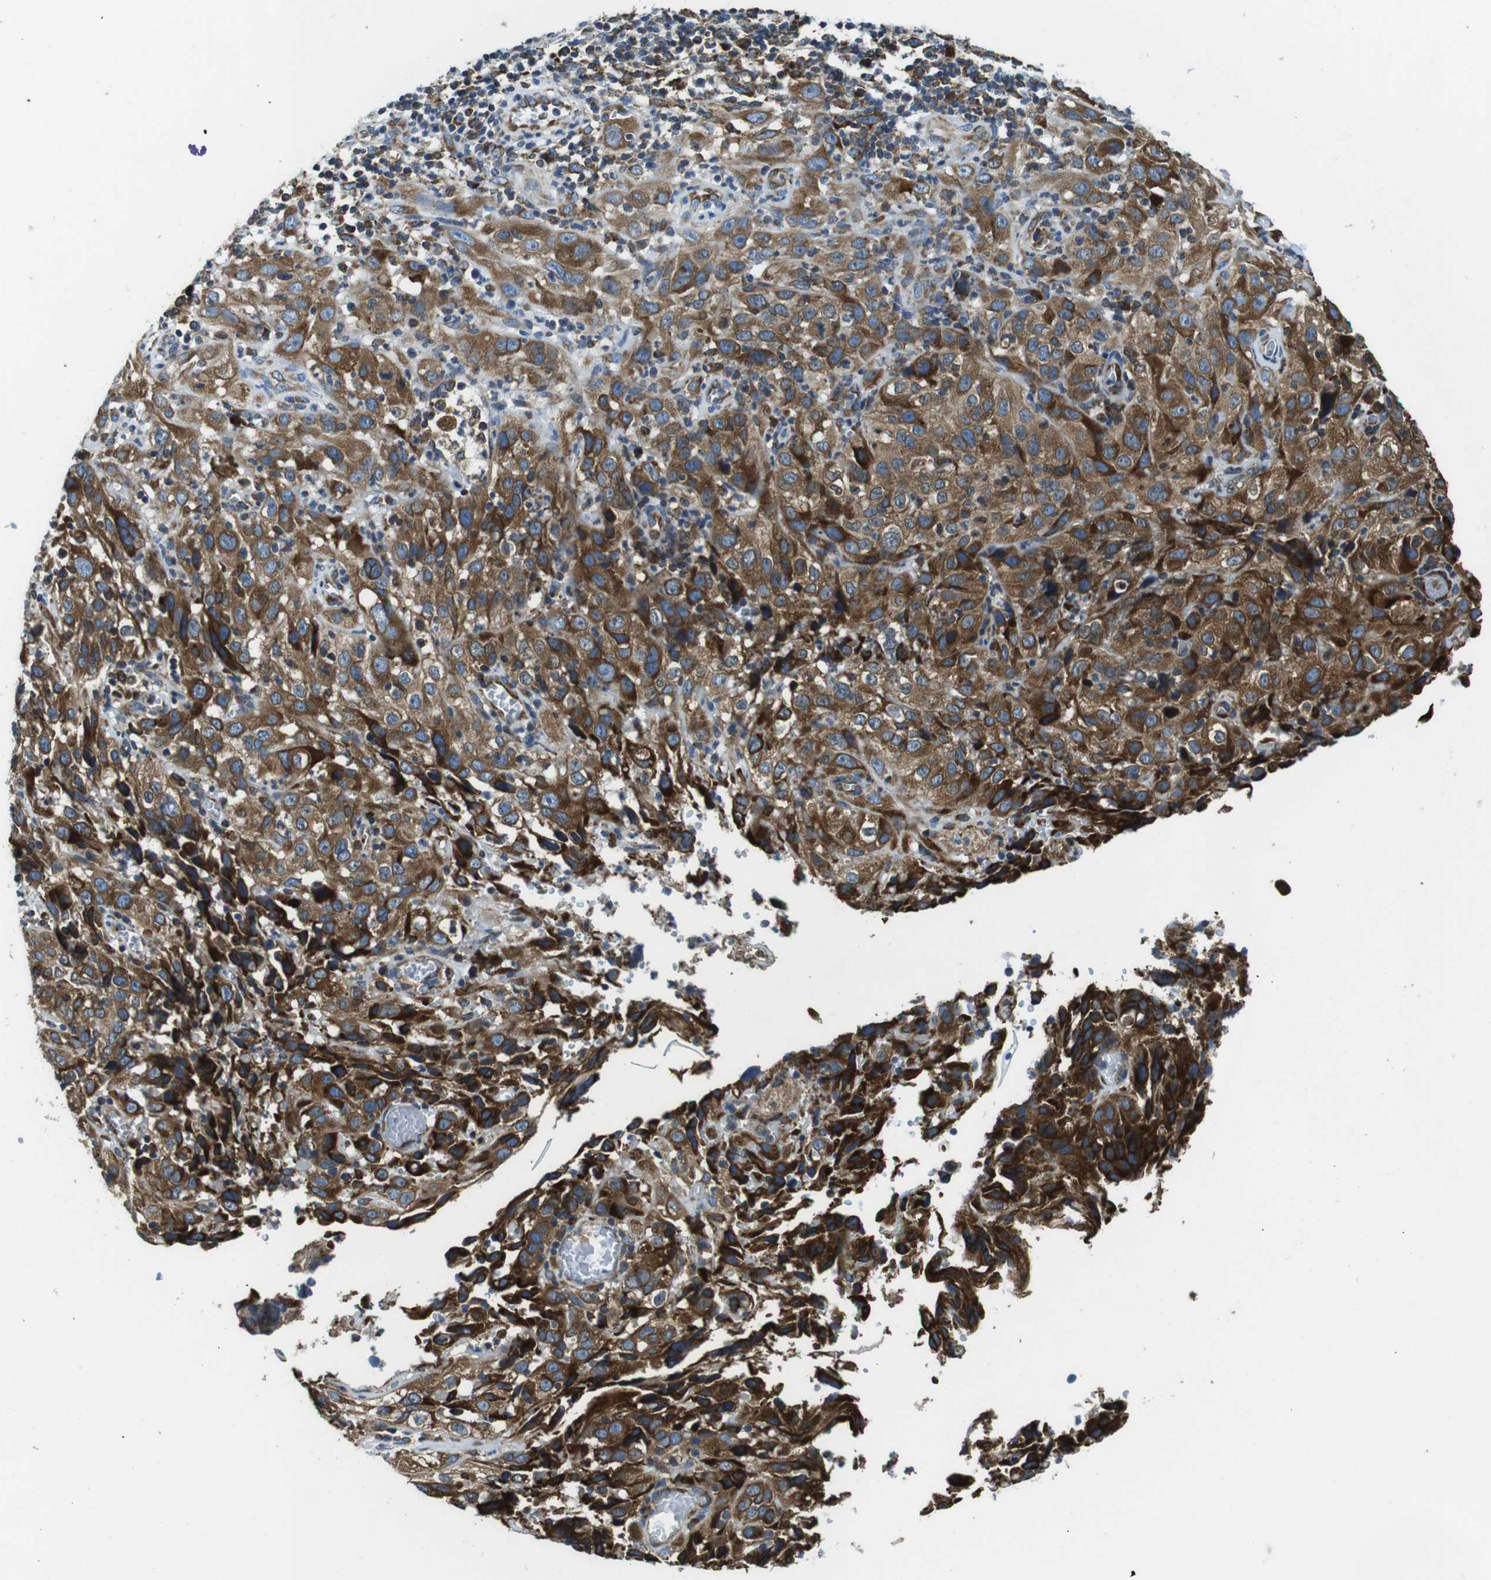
{"staining": {"intensity": "strong", "quantity": ">75%", "location": "cytoplasmic/membranous"}, "tissue": "cervical cancer", "cell_type": "Tumor cells", "image_type": "cancer", "snomed": [{"axis": "morphology", "description": "Squamous cell carcinoma, NOS"}, {"axis": "topography", "description": "Cervix"}], "caption": "High-power microscopy captured an IHC histopathology image of cervical cancer, revealing strong cytoplasmic/membranous positivity in approximately >75% of tumor cells.", "gene": "UGGT1", "patient": {"sex": "female", "age": 32}}